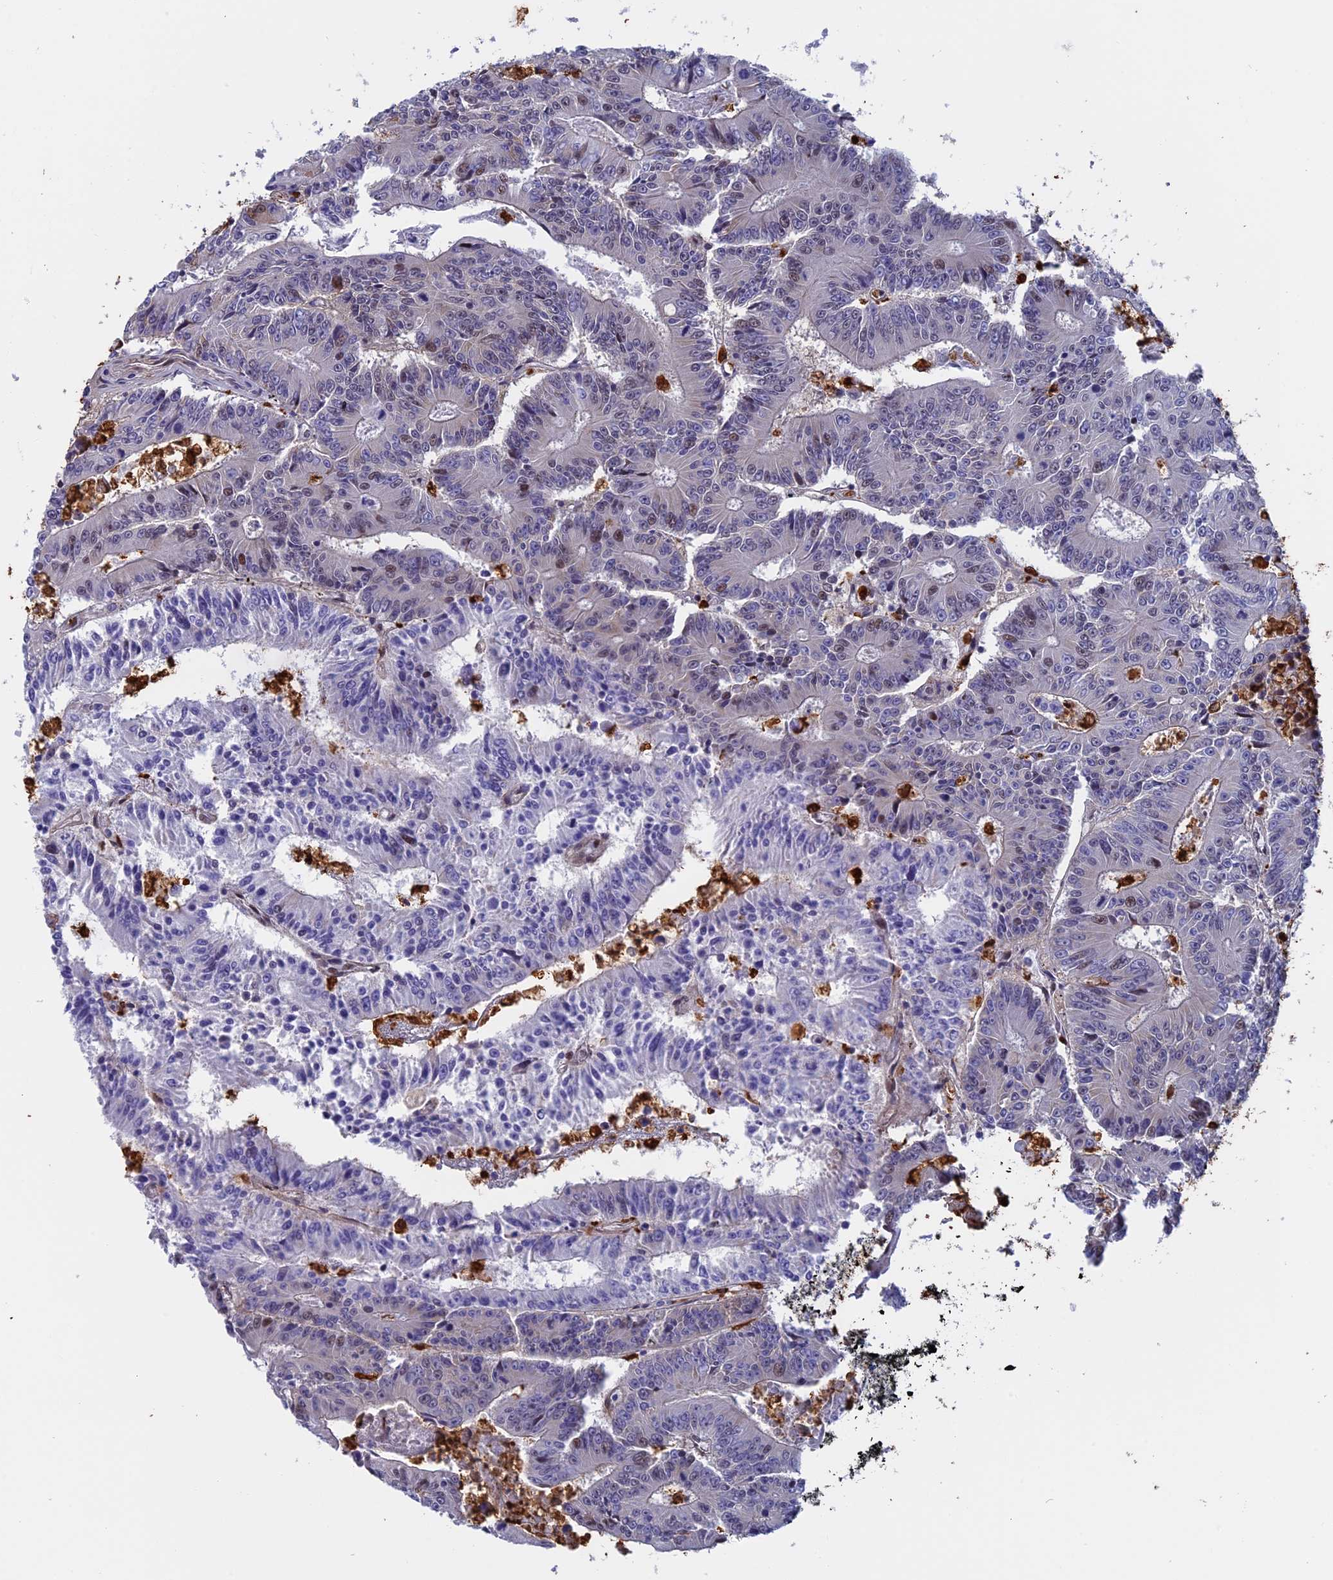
{"staining": {"intensity": "negative", "quantity": "none", "location": "none"}, "tissue": "colorectal cancer", "cell_type": "Tumor cells", "image_type": "cancer", "snomed": [{"axis": "morphology", "description": "Adenocarcinoma, NOS"}, {"axis": "topography", "description": "Colon"}], "caption": "A histopathology image of human colorectal cancer (adenocarcinoma) is negative for staining in tumor cells.", "gene": "SLC26A1", "patient": {"sex": "male", "age": 83}}